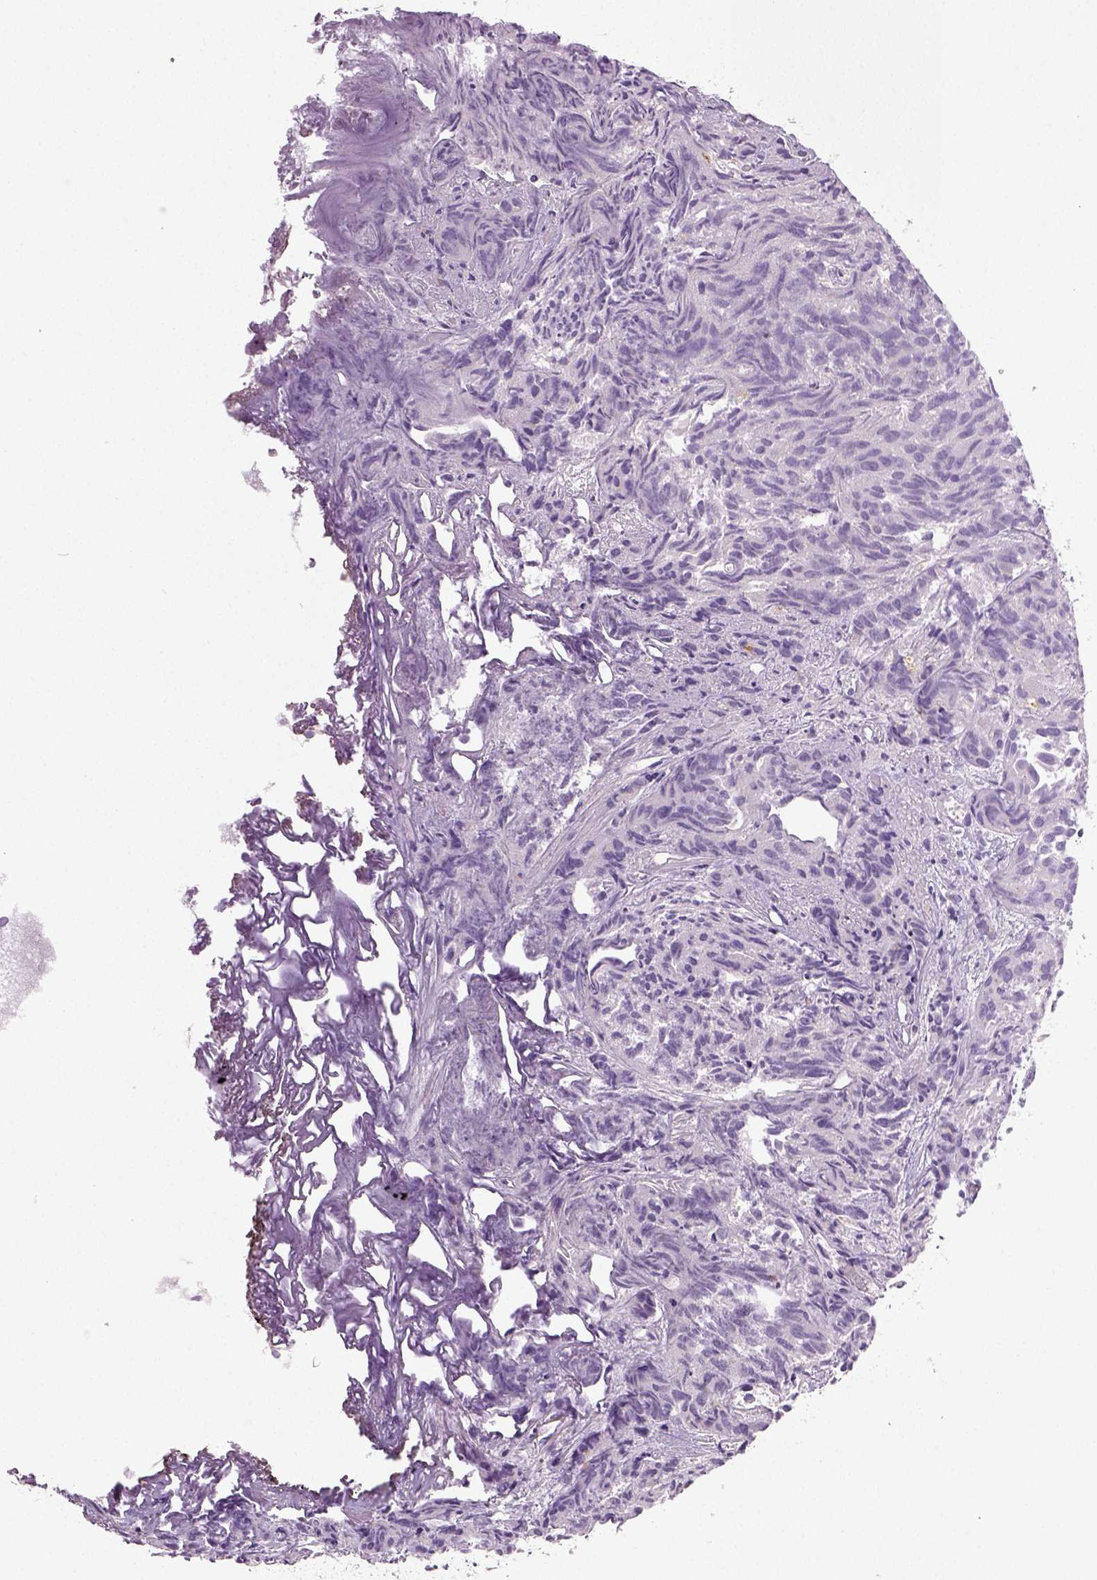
{"staining": {"intensity": "negative", "quantity": "none", "location": "none"}, "tissue": "prostate cancer", "cell_type": "Tumor cells", "image_type": "cancer", "snomed": [{"axis": "morphology", "description": "Adenocarcinoma, High grade"}, {"axis": "topography", "description": "Prostate"}], "caption": "This is an IHC micrograph of human prostate cancer. There is no positivity in tumor cells.", "gene": "NECAB2", "patient": {"sex": "male", "age": 58}}